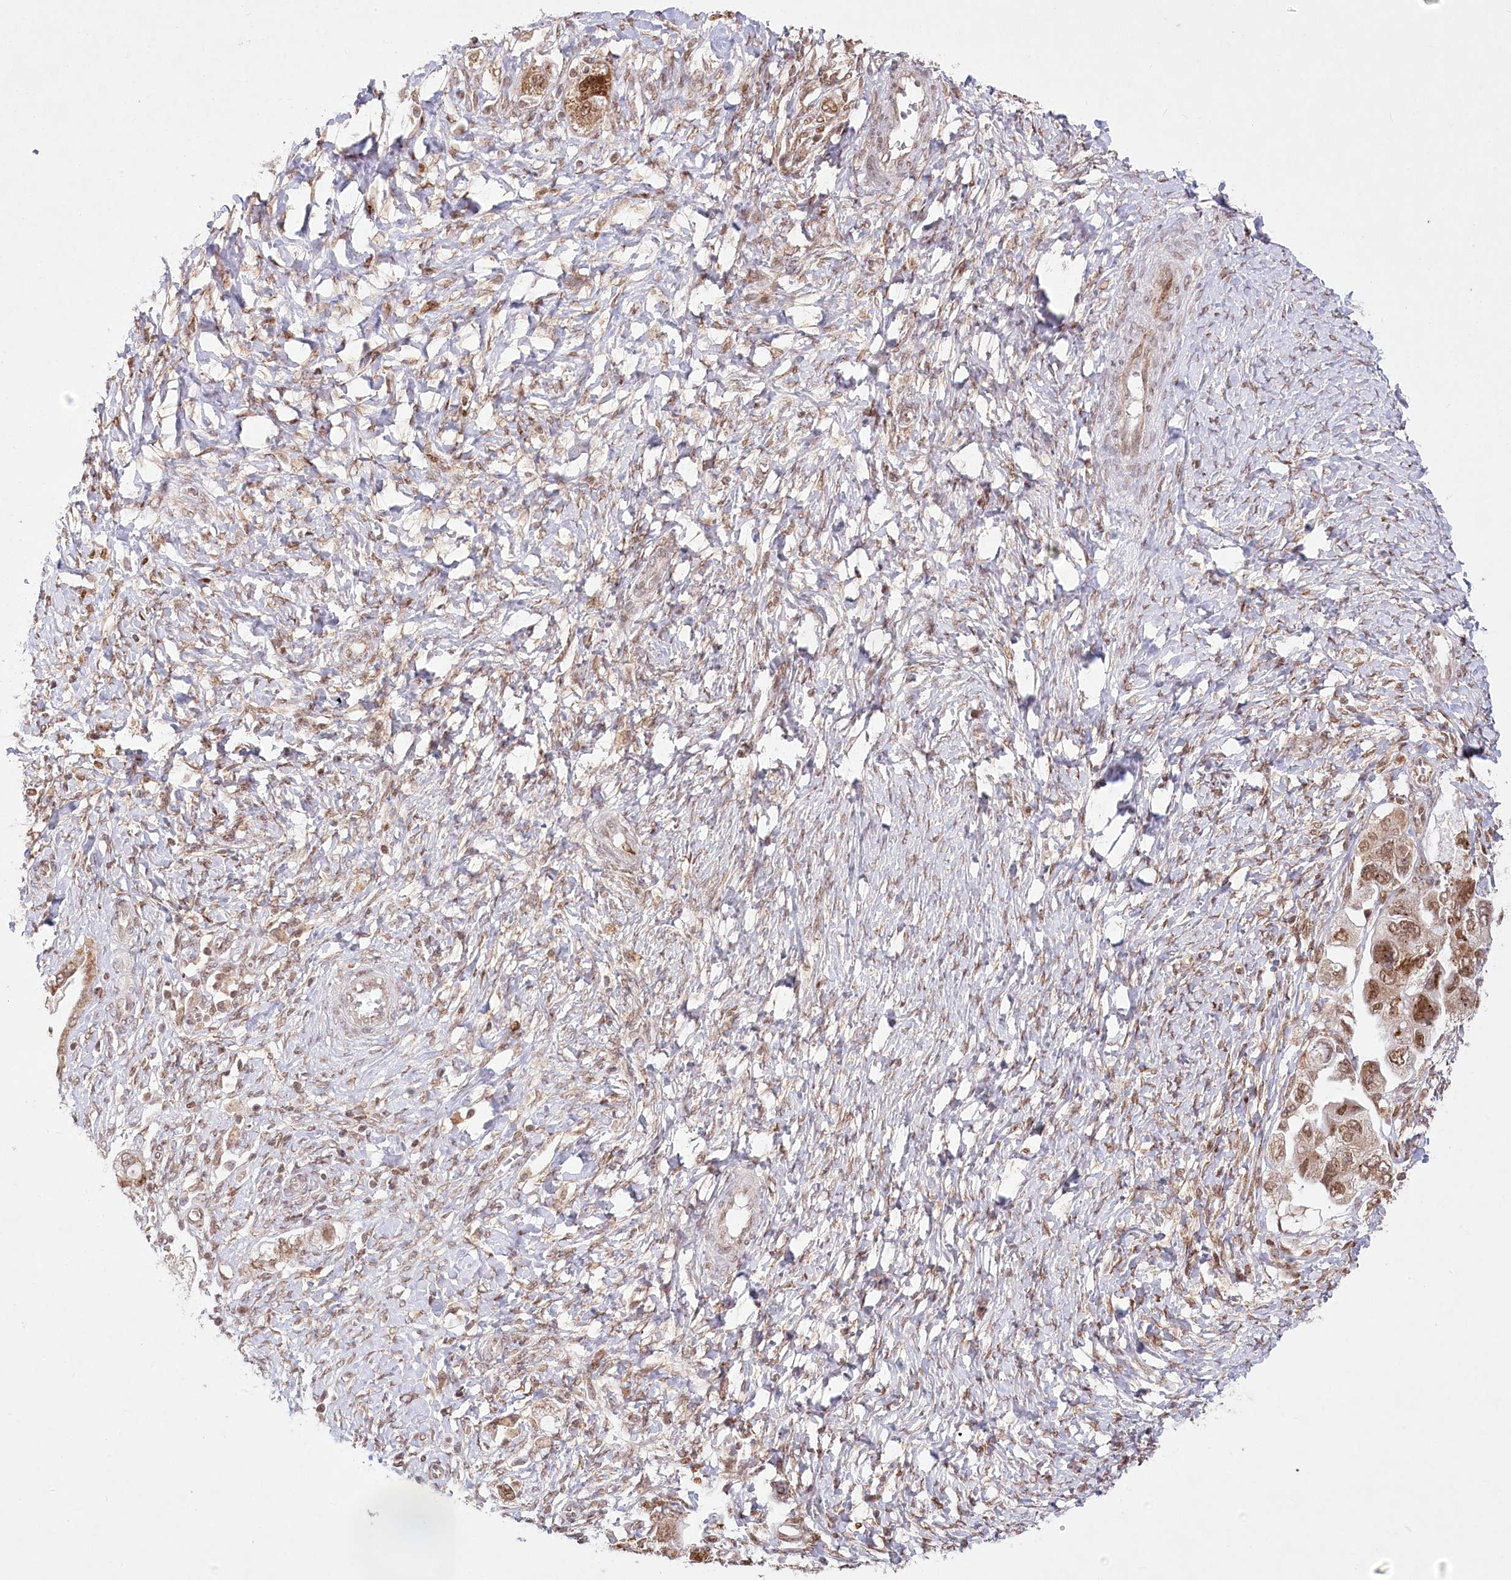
{"staining": {"intensity": "moderate", "quantity": ">75%", "location": "cytoplasmic/membranous,nuclear"}, "tissue": "ovarian cancer", "cell_type": "Tumor cells", "image_type": "cancer", "snomed": [{"axis": "morphology", "description": "Carcinoma, NOS"}, {"axis": "morphology", "description": "Cystadenocarcinoma, serous, NOS"}, {"axis": "topography", "description": "Ovary"}], "caption": "A histopathology image of ovarian cancer stained for a protein displays moderate cytoplasmic/membranous and nuclear brown staining in tumor cells.", "gene": "PYURF", "patient": {"sex": "female", "age": 69}}